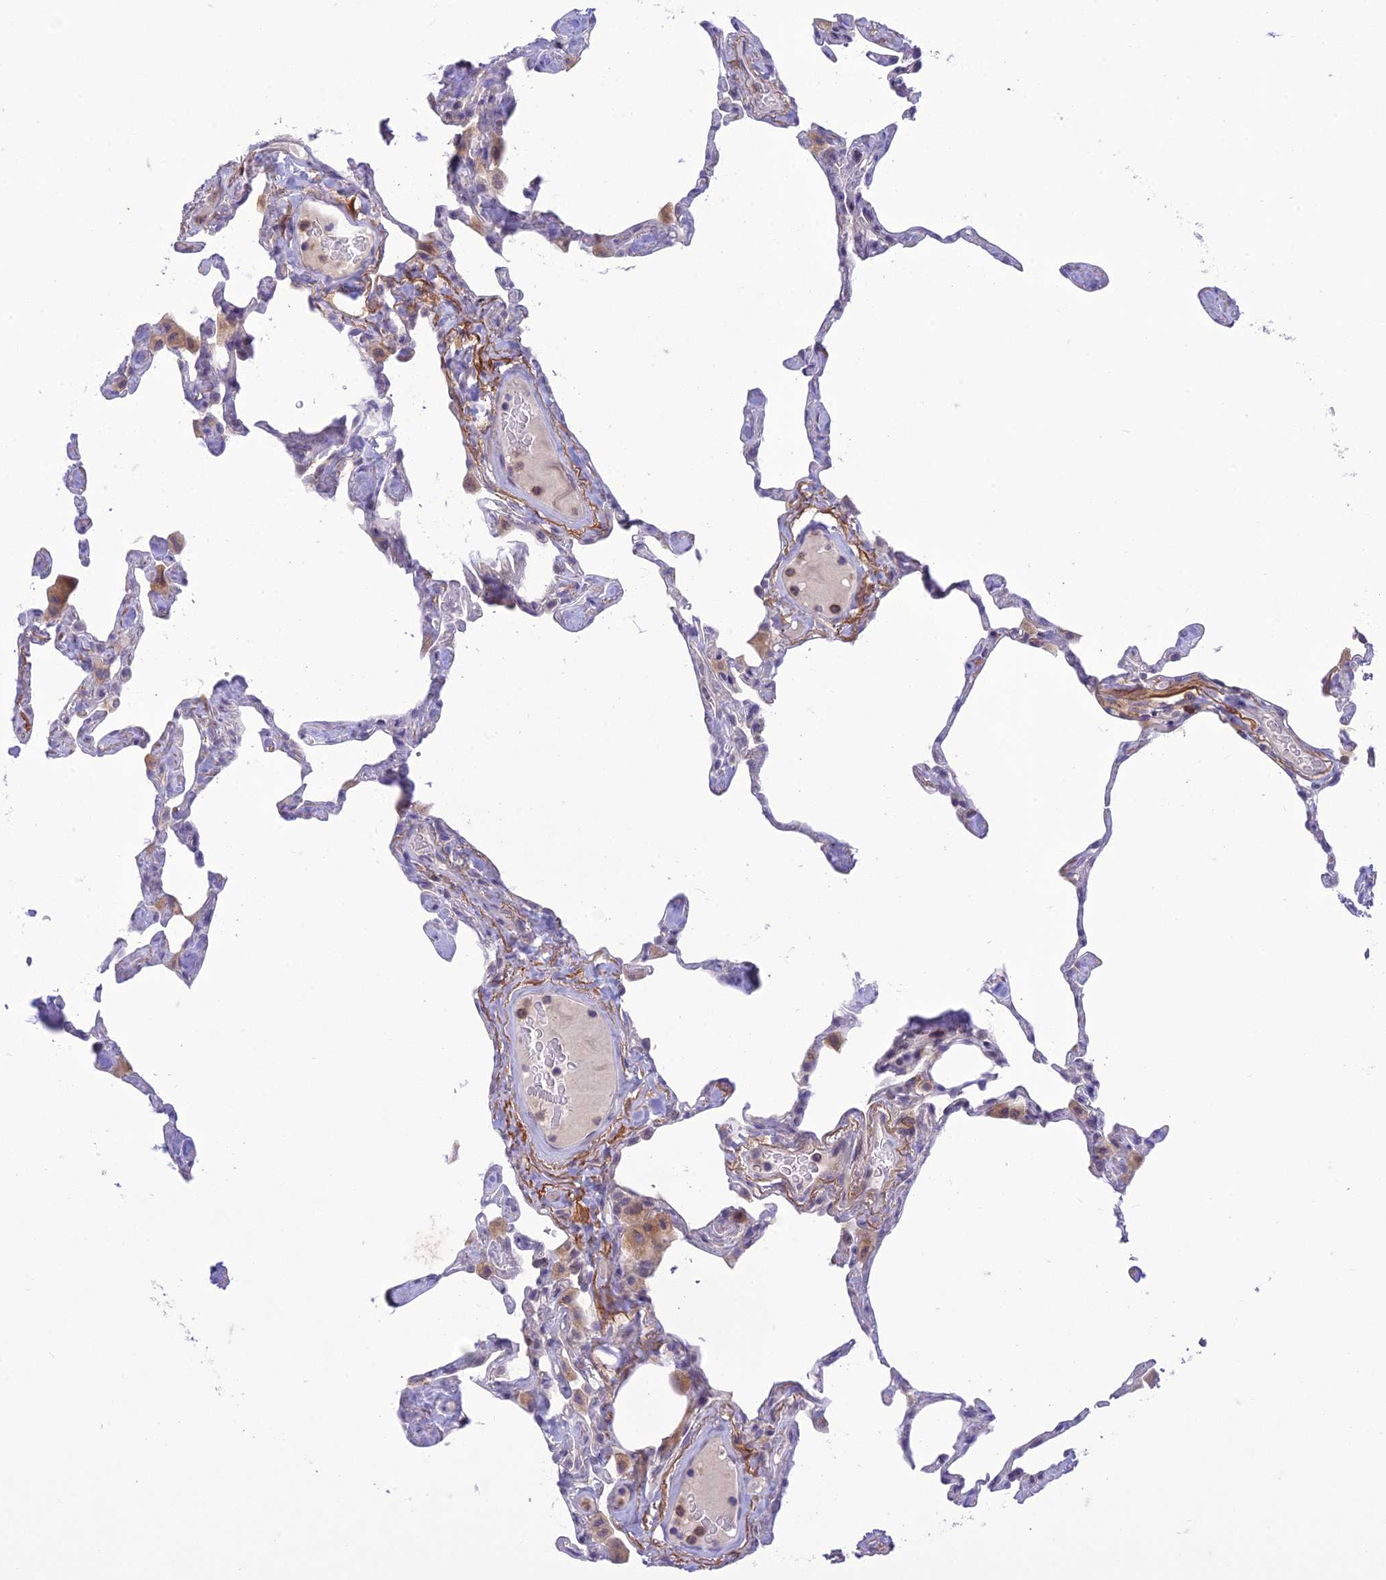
{"staining": {"intensity": "negative", "quantity": "none", "location": "none"}, "tissue": "lung", "cell_type": "Alveolar cells", "image_type": "normal", "snomed": [{"axis": "morphology", "description": "Normal tissue, NOS"}, {"axis": "topography", "description": "Lung"}], "caption": "Immunohistochemical staining of unremarkable lung exhibits no significant staining in alveolar cells. (Stains: DAB (3,3'-diaminobenzidine) immunohistochemistry (IHC) with hematoxylin counter stain, Microscopy: brightfield microscopy at high magnification).", "gene": "ITGAE", "patient": {"sex": "male", "age": 65}}